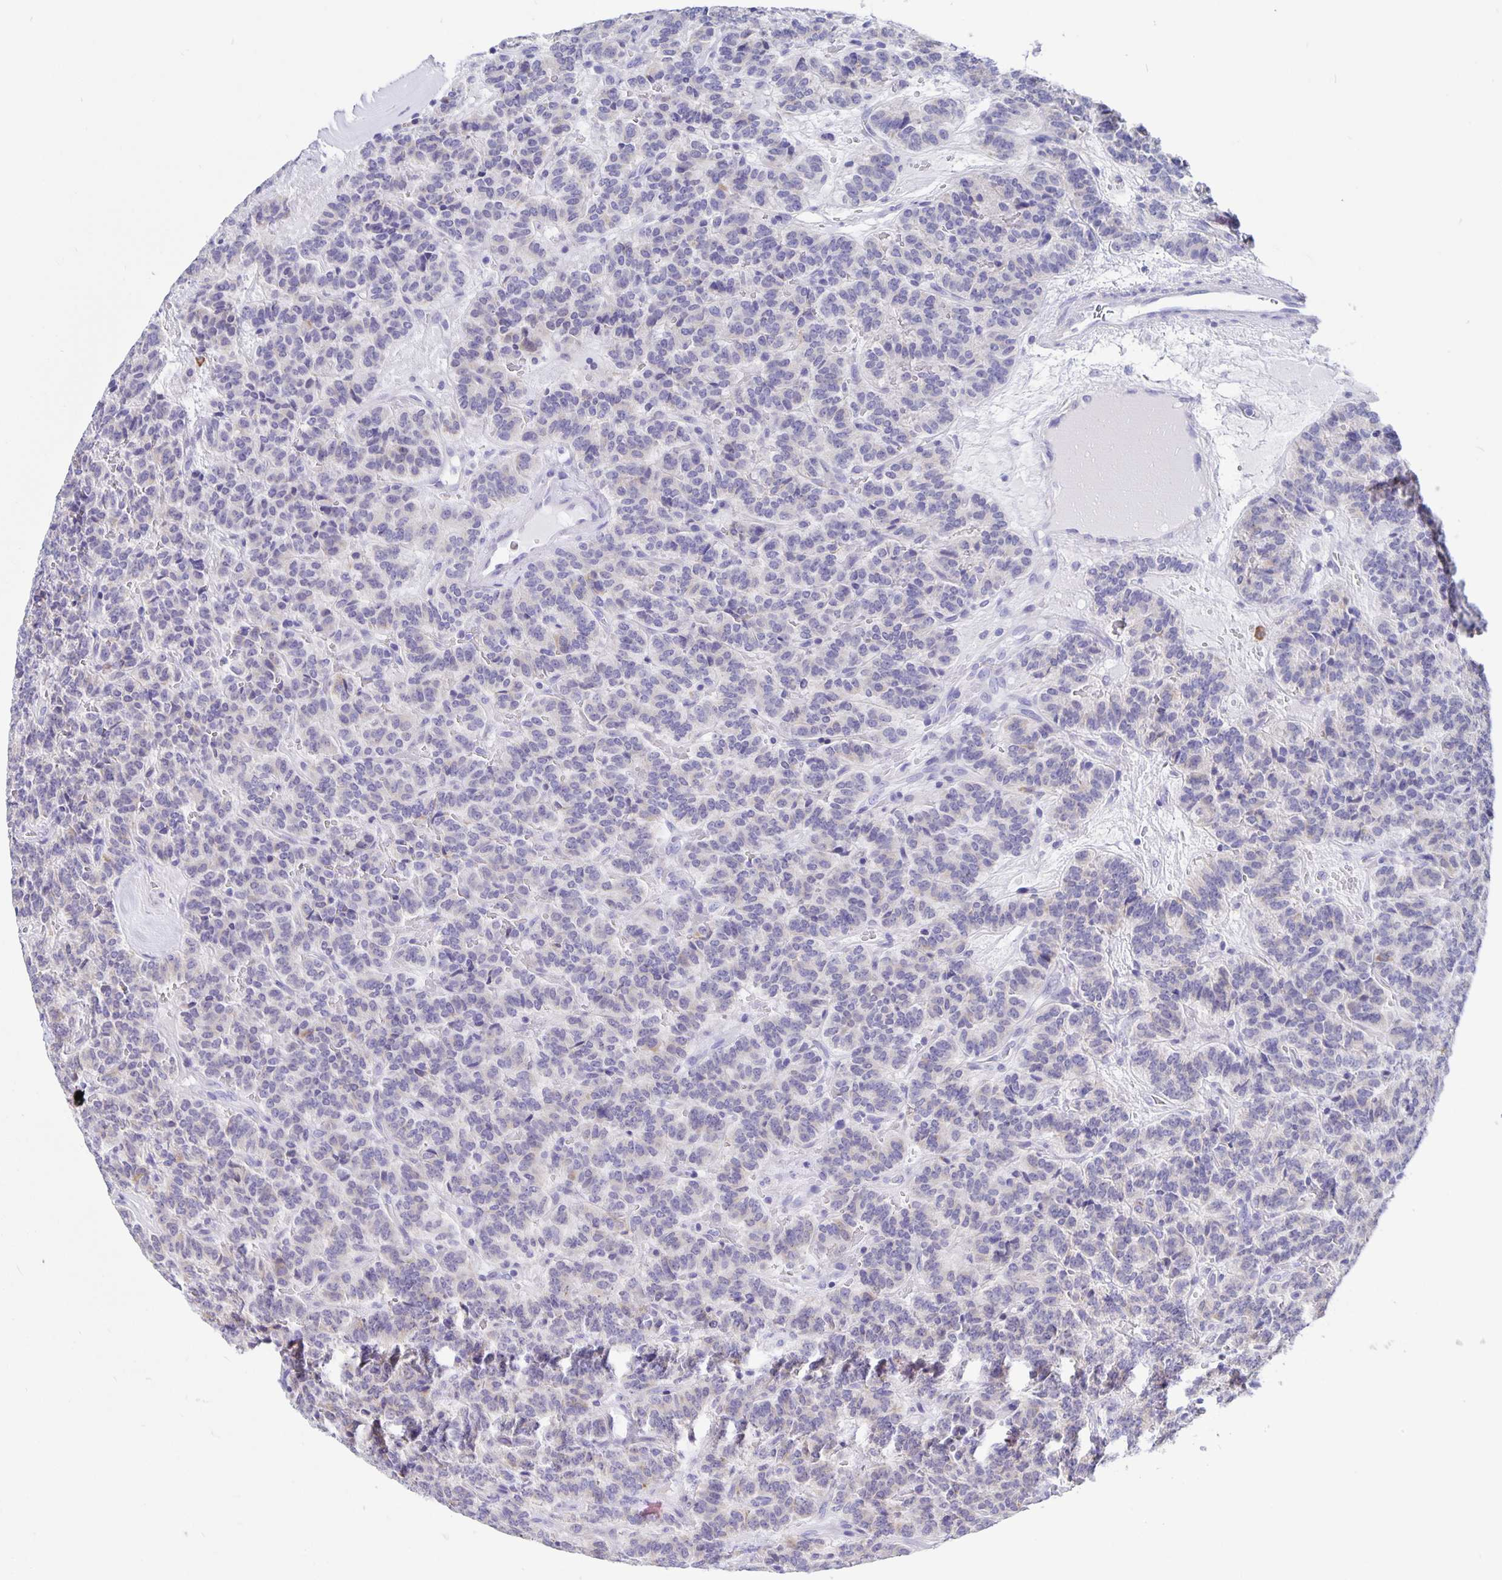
{"staining": {"intensity": "negative", "quantity": "none", "location": "none"}, "tissue": "carcinoid", "cell_type": "Tumor cells", "image_type": "cancer", "snomed": [{"axis": "morphology", "description": "Carcinoid, malignant, NOS"}, {"axis": "topography", "description": "Pancreas"}], "caption": "A high-resolution histopathology image shows immunohistochemistry staining of carcinoid, which shows no significant positivity in tumor cells.", "gene": "ERMN", "patient": {"sex": "male", "age": 36}}